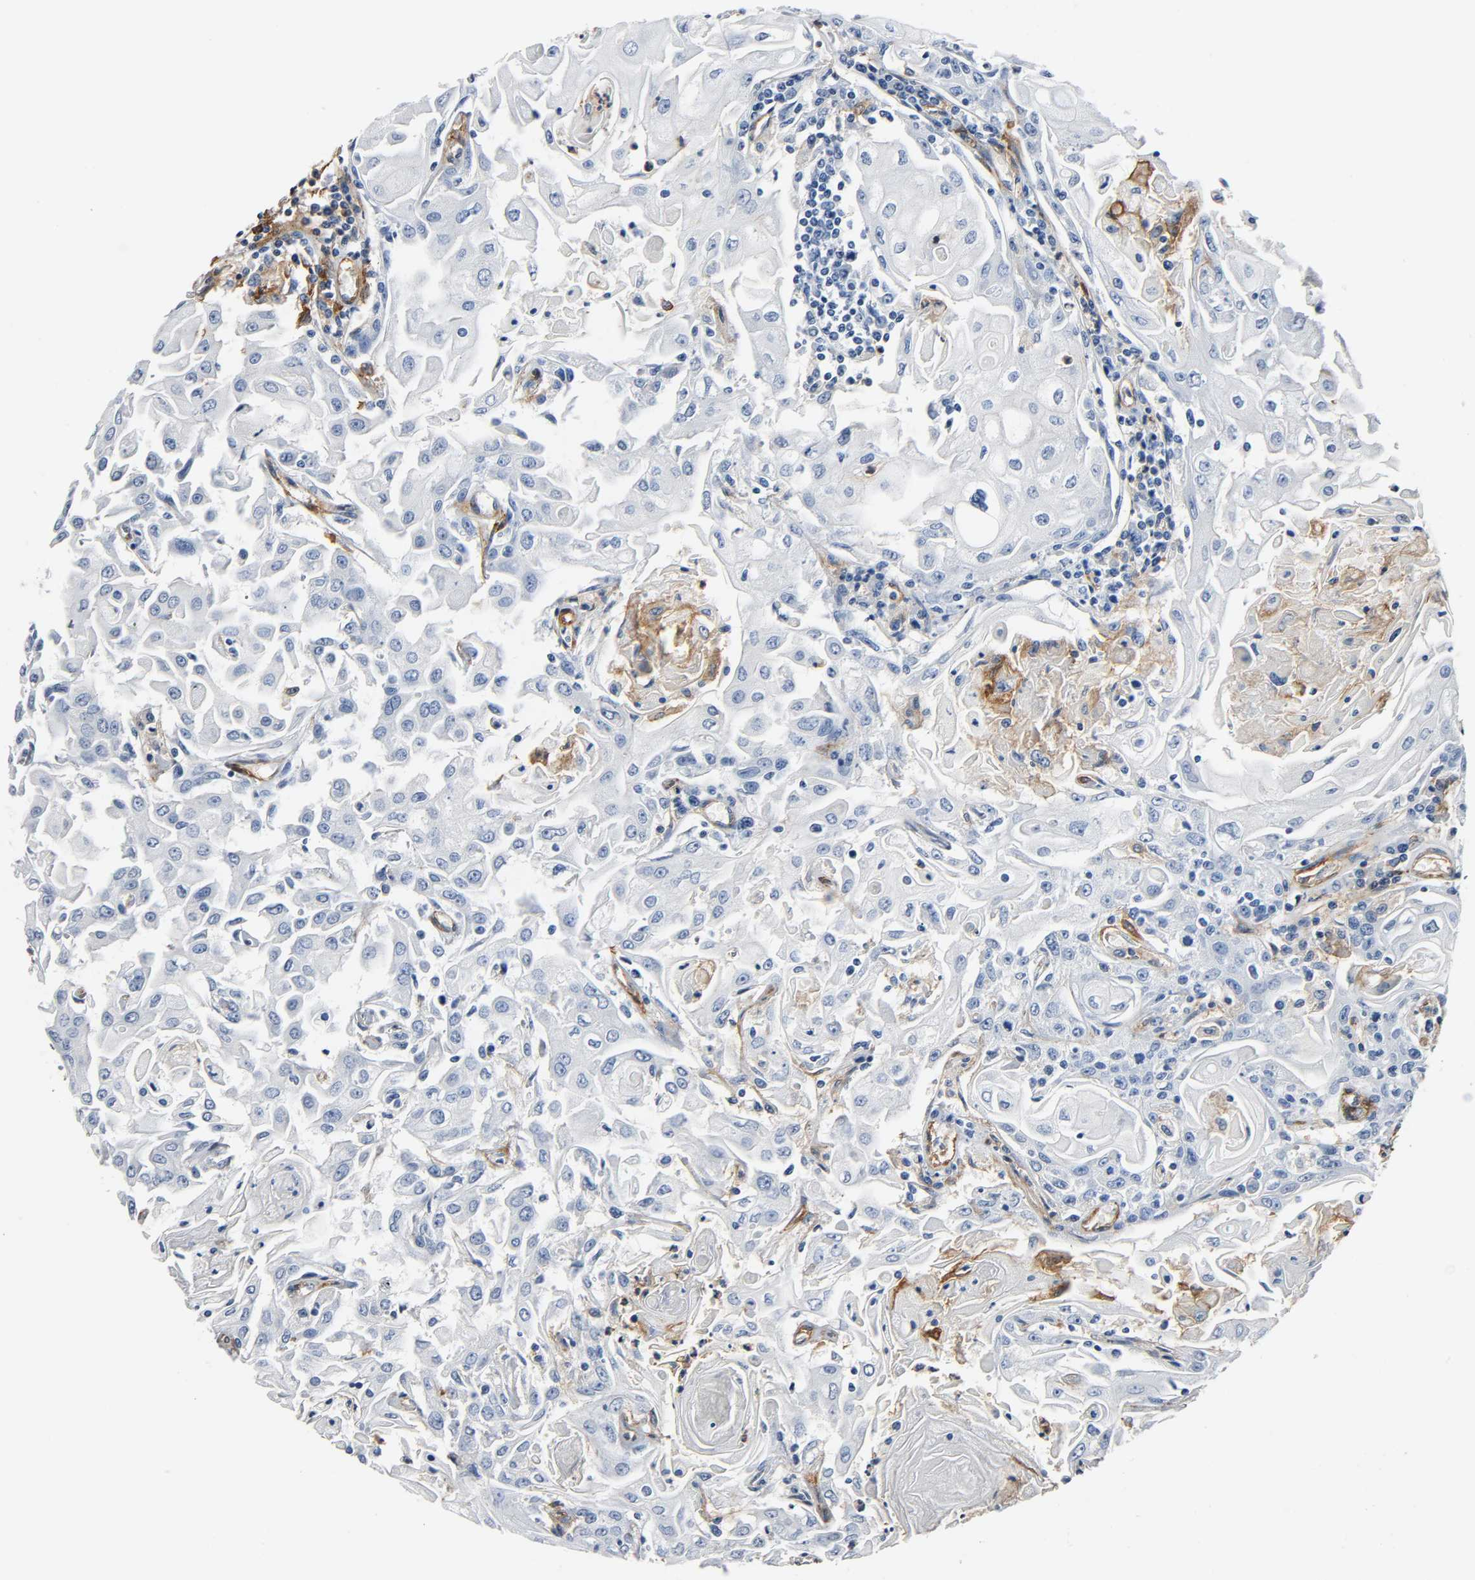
{"staining": {"intensity": "negative", "quantity": "none", "location": "none"}, "tissue": "head and neck cancer", "cell_type": "Tumor cells", "image_type": "cancer", "snomed": [{"axis": "morphology", "description": "Squamous cell carcinoma, NOS"}, {"axis": "topography", "description": "Oral tissue"}, {"axis": "topography", "description": "Head-Neck"}], "caption": "IHC micrograph of human head and neck squamous cell carcinoma stained for a protein (brown), which shows no staining in tumor cells.", "gene": "ANPEP", "patient": {"sex": "female", "age": 76}}